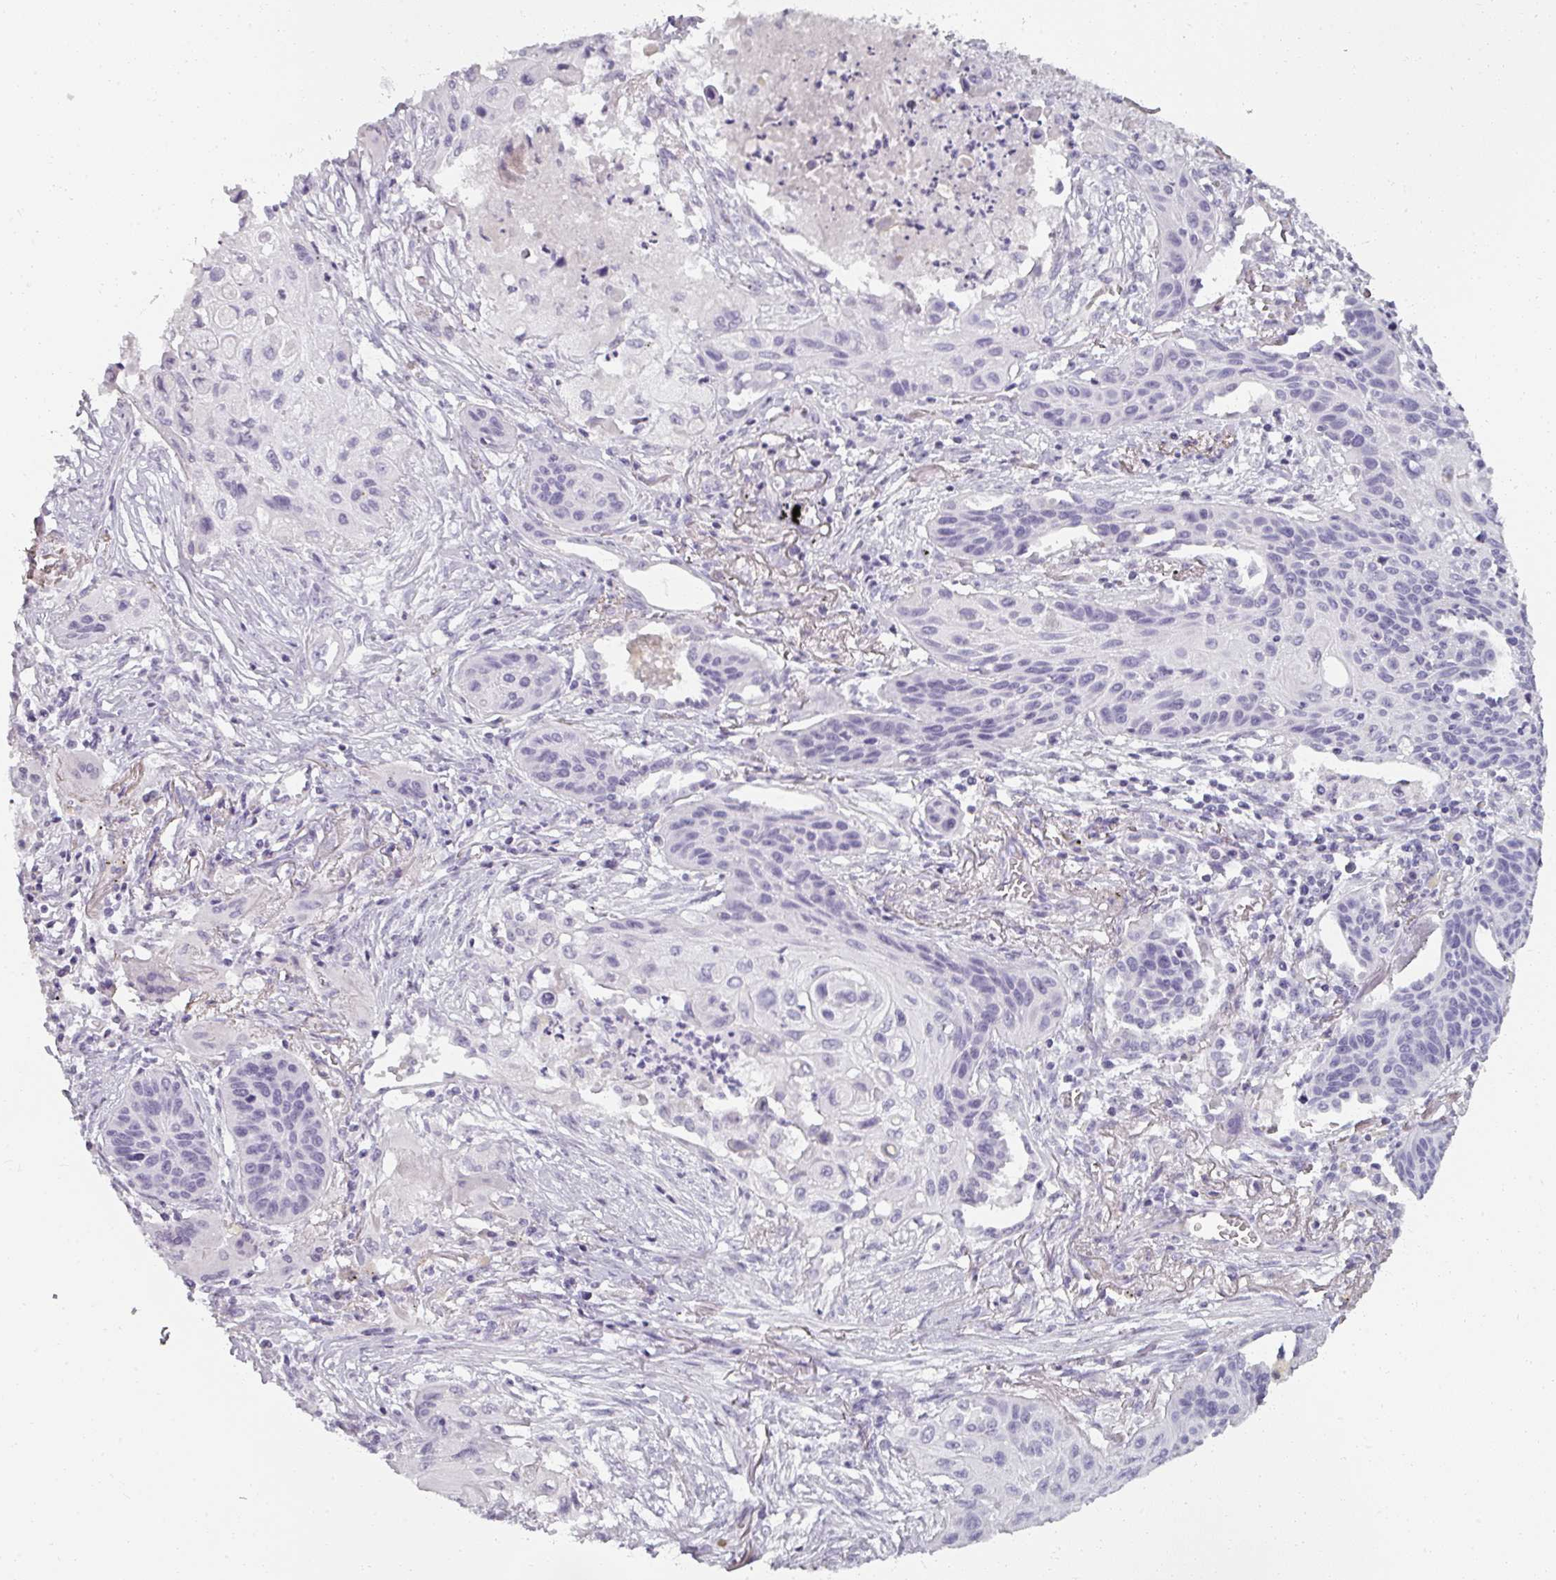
{"staining": {"intensity": "negative", "quantity": "none", "location": "none"}, "tissue": "lung cancer", "cell_type": "Tumor cells", "image_type": "cancer", "snomed": [{"axis": "morphology", "description": "Squamous cell carcinoma, NOS"}, {"axis": "topography", "description": "Lung"}], "caption": "A micrograph of lung cancer (squamous cell carcinoma) stained for a protein exhibits no brown staining in tumor cells.", "gene": "REG3G", "patient": {"sex": "male", "age": 71}}